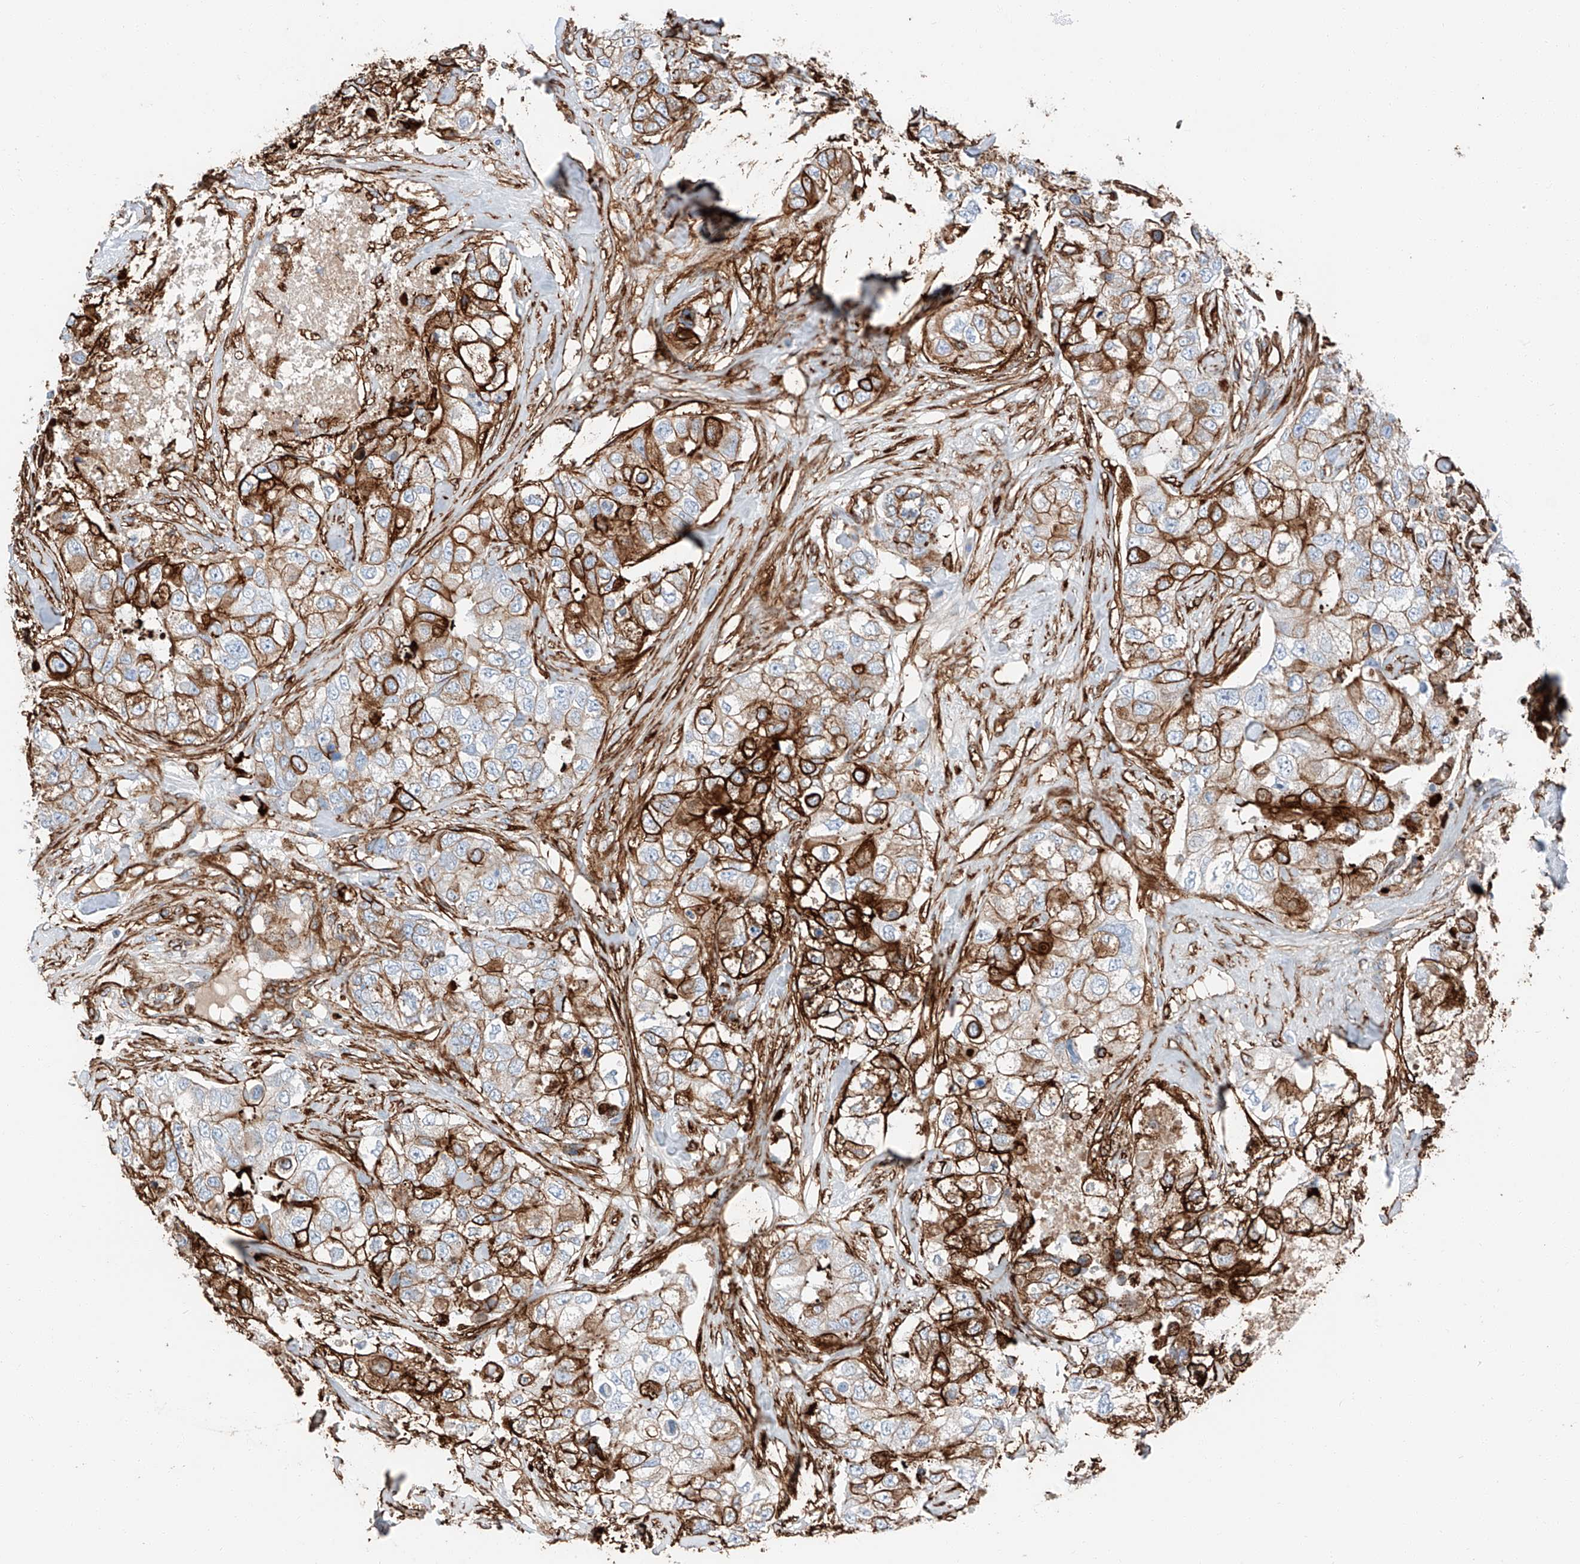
{"staining": {"intensity": "strong", "quantity": "25%-75%", "location": "cytoplasmic/membranous"}, "tissue": "breast cancer", "cell_type": "Tumor cells", "image_type": "cancer", "snomed": [{"axis": "morphology", "description": "Duct carcinoma"}, {"axis": "topography", "description": "Breast"}], "caption": "Immunohistochemistry staining of breast cancer, which reveals high levels of strong cytoplasmic/membranous positivity in about 25%-75% of tumor cells indicating strong cytoplasmic/membranous protein expression. The staining was performed using DAB (brown) for protein detection and nuclei were counterstained in hematoxylin (blue).", "gene": "ZNF804A", "patient": {"sex": "female", "age": 62}}